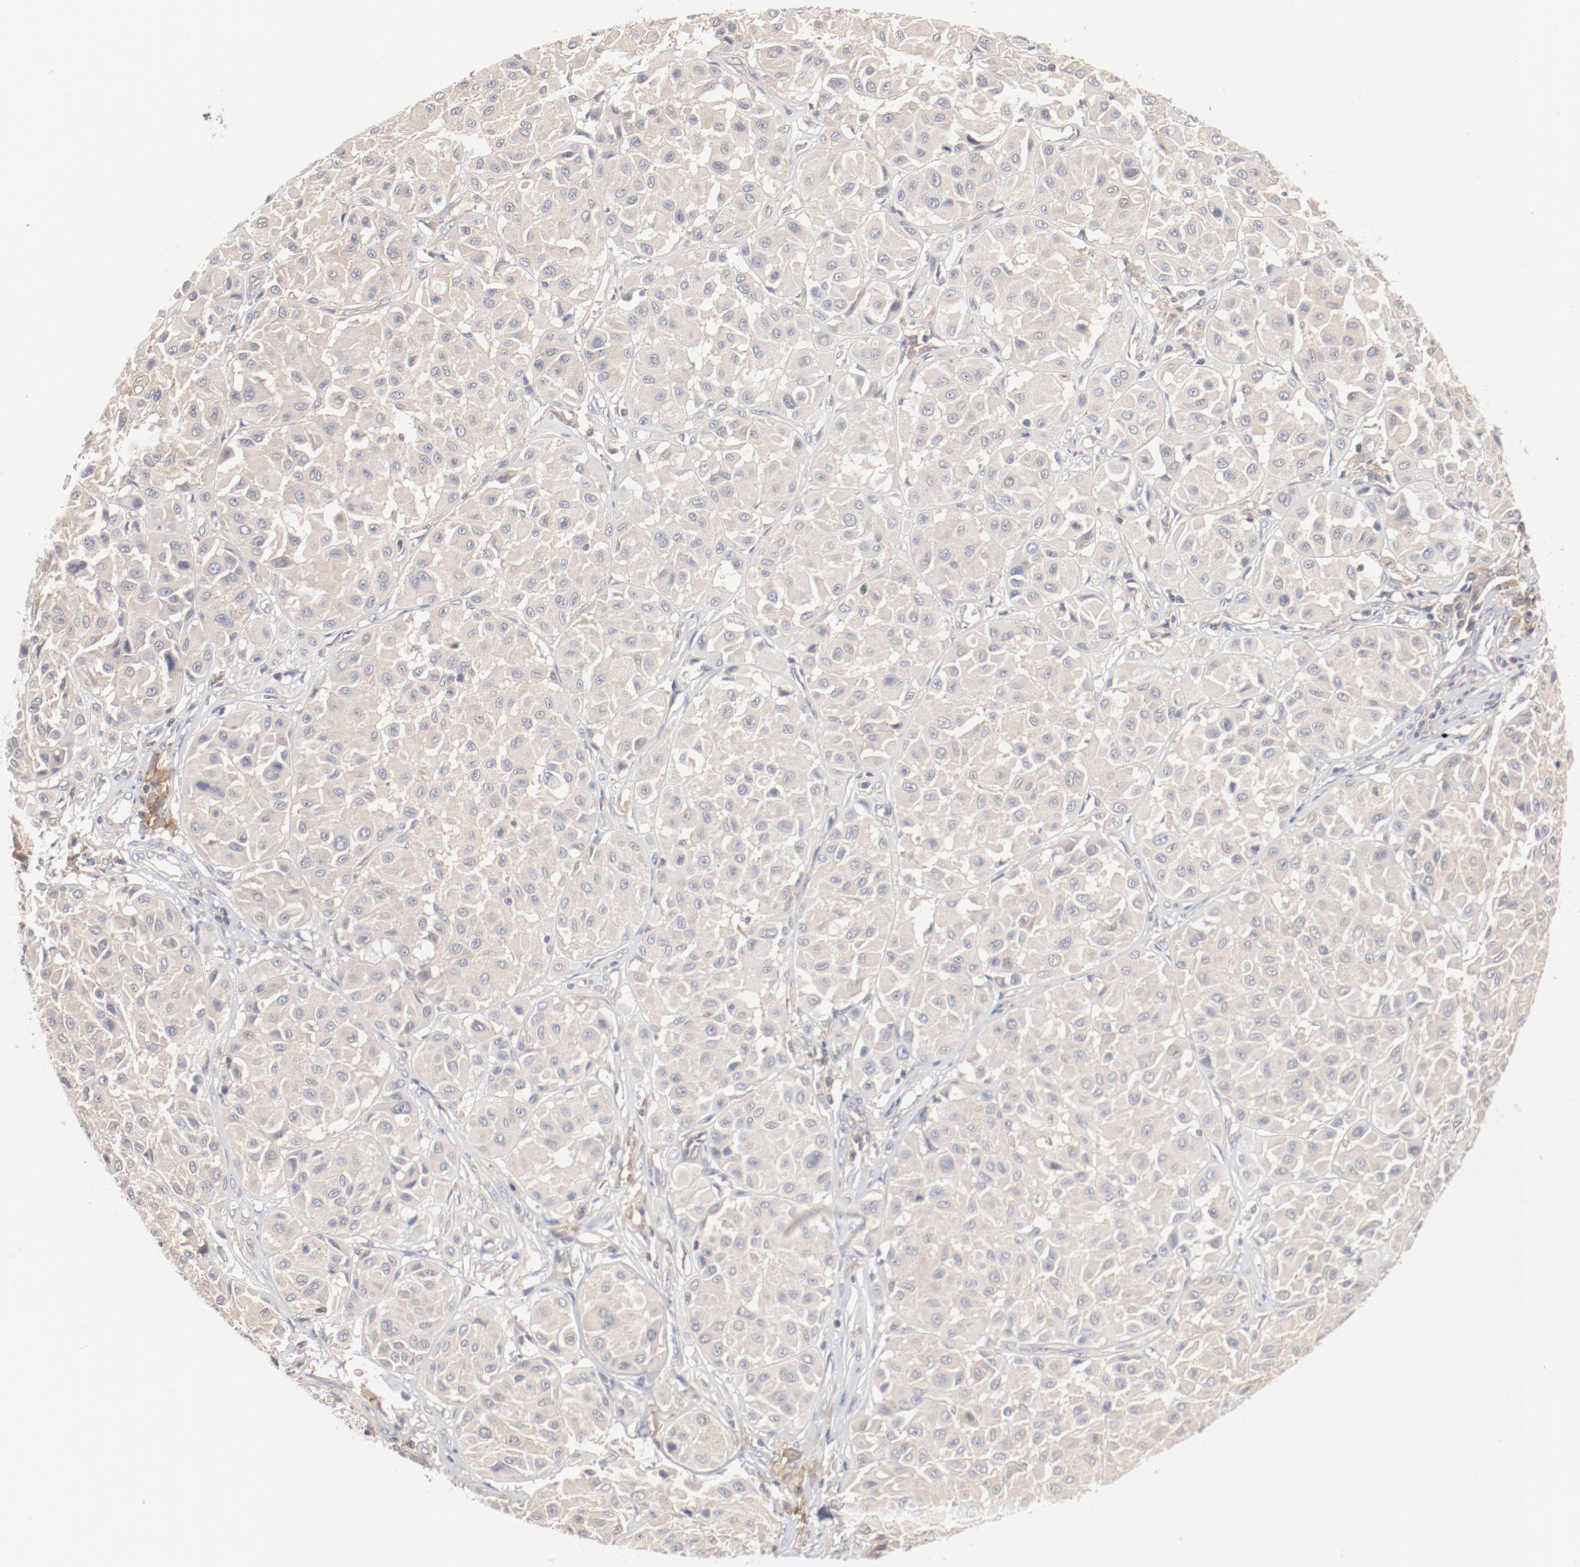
{"staining": {"intensity": "negative", "quantity": "none", "location": "none"}, "tissue": "melanoma", "cell_type": "Tumor cells", "image_type": "cancer", "snomed": [{"axis": "morphology", "description": "Malignant melanoma, Metastatic site"}, {"axis": "topography", "description": "Soft tissue"}], "caption": "An IHC photomicrograph of melanoma is shown. There is no staining in tumor cells of melanoma. (DAB immunohistochemistry (IHC) visualized using brightfield microscopy, high magnification).", "gene": "SETD3", "patient": {"sex": "male", "age": 41}}